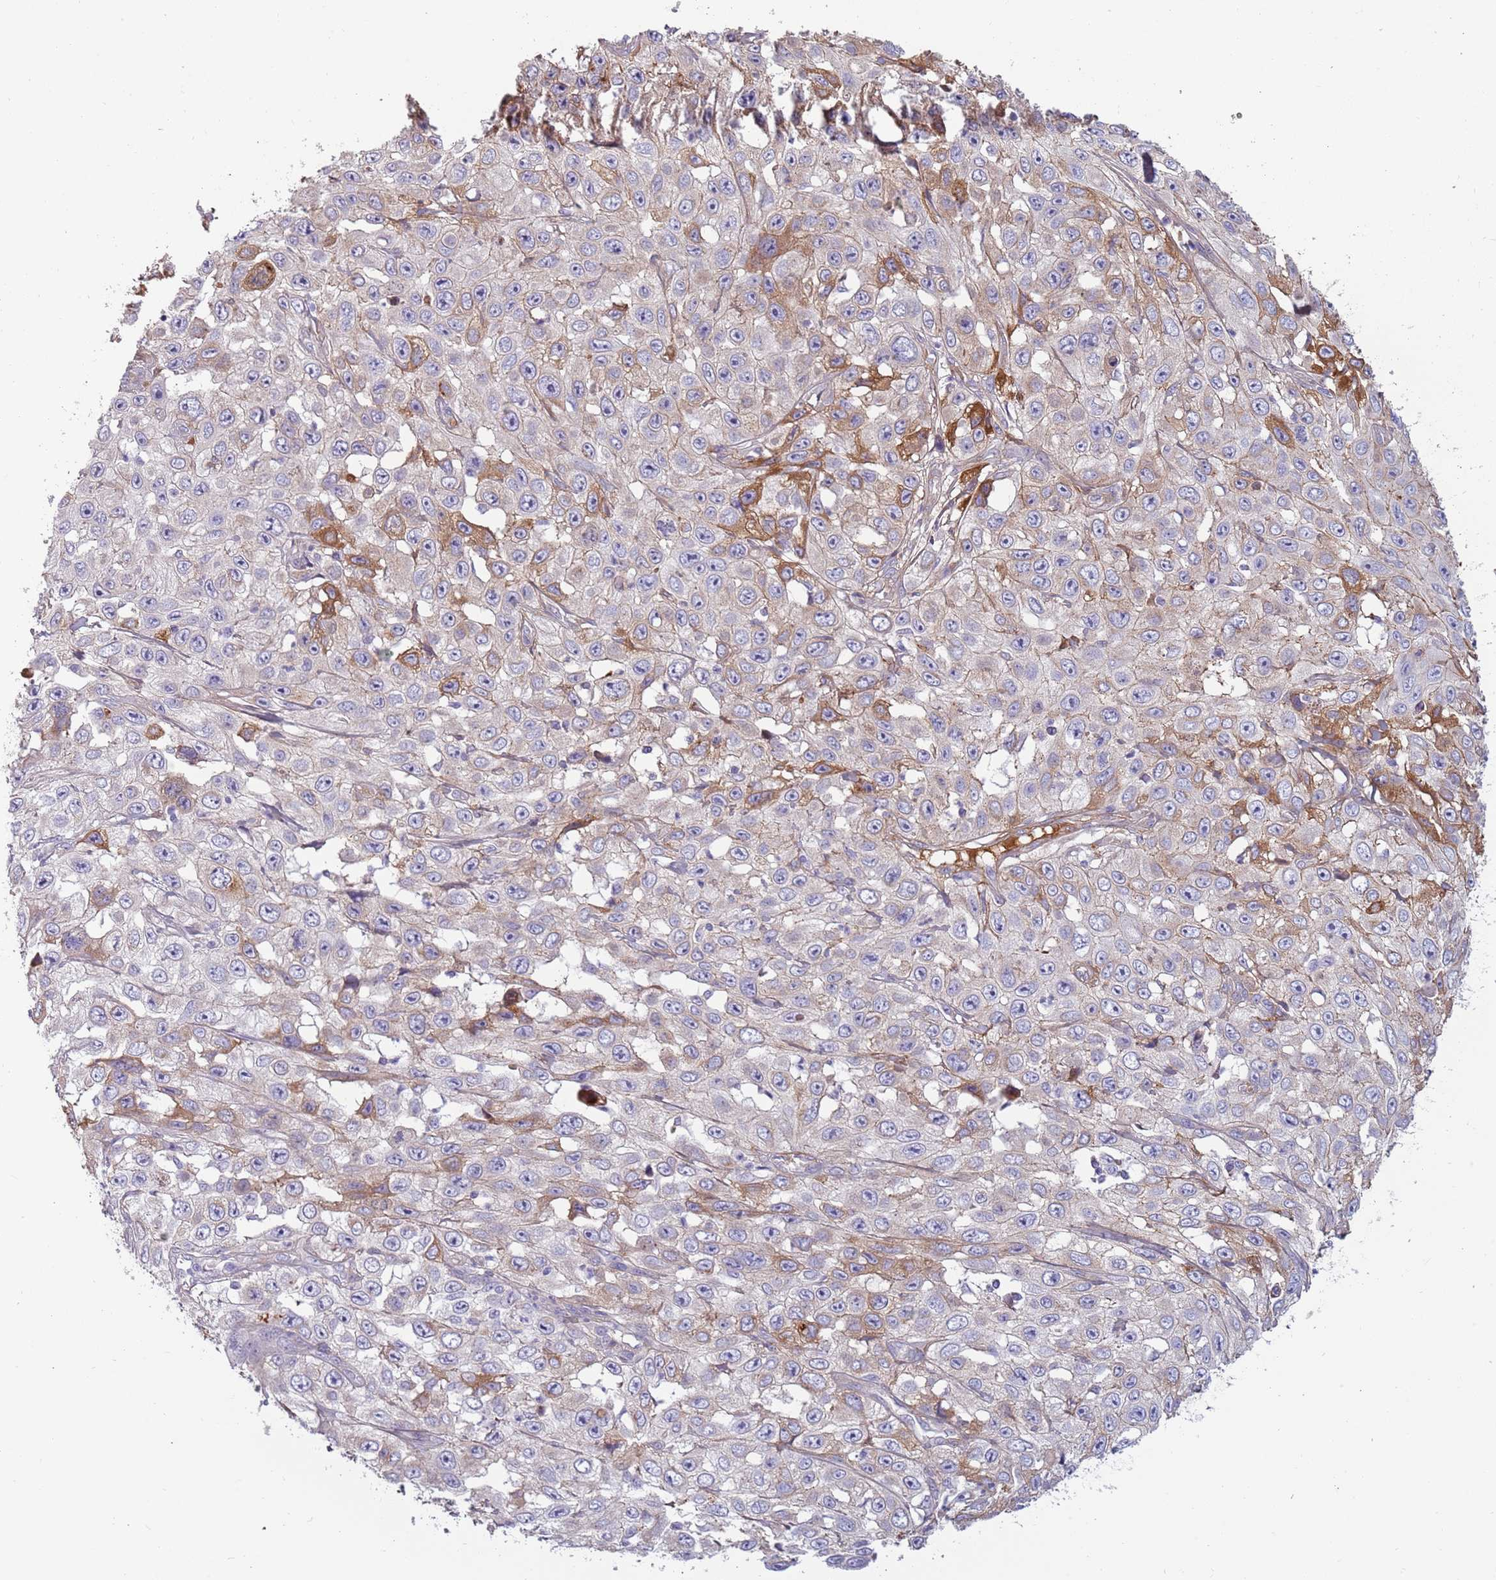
{"staining": {"intensity": "moderate", "quantity": "<25%", "location": "cytoplasmic/membranous"}, "tissue": "skin cancer", "cell_type": "Tumor cells", "image_type": "cancer", "snomed": [{"axis": "morphology", "description": "Squamous cell carcinoma, NOS"}, {"axis": "topography", "description": "Skin"}], "caption": "A high-resolution micrograph shows immunohistochemistry staining of skin cancer (squamous cell carcinoma), which shows moderate cytoplasmic/membranous staining in approximately <25% of tumor cells.", "gene": "TNFRSF6B", "patient": {"sex": "male", "age": 82}}